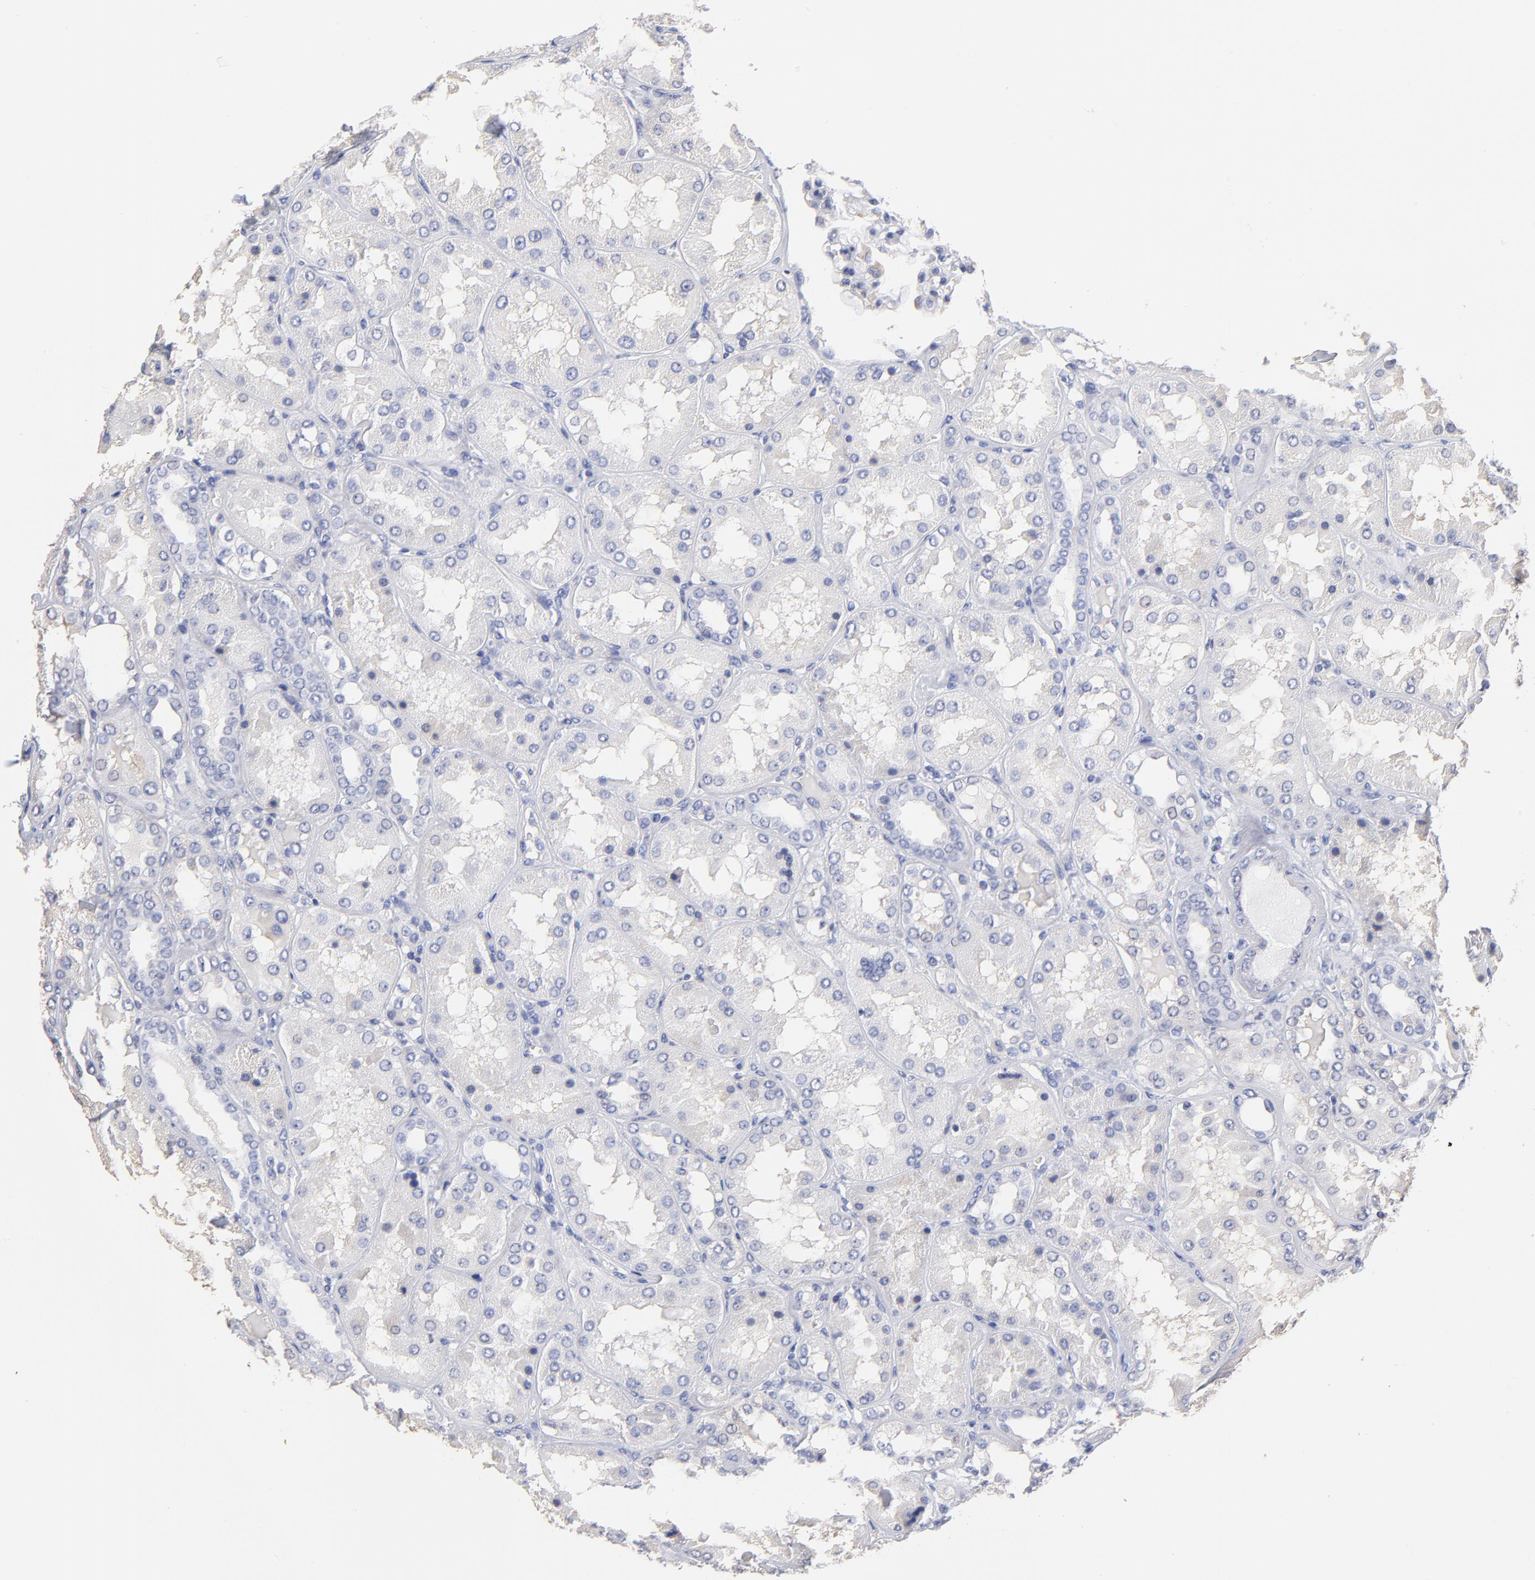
{"staining": {"intensity": "negative", "quantity": "none", "location": "none"}, "tissue": "kidney", "cell_type": "Cells in glomeruli", "image_type": "normal", "snomed": [{"axis": "morphology", "description": "Normal tissue, NOS"}, {"axis": "topography", "description": "Kidney"}], "caption": "IHC photomicrograph of unremarkable kidney: kidney stained with DAB shows no significant protein positivity in cells in glomeruli. (DAB (3,3'-diaminobenzidine) IHC with hematoxylin counter stain).", "gene": "LAX1", "patient": {"sex": "female", "age": 56}}